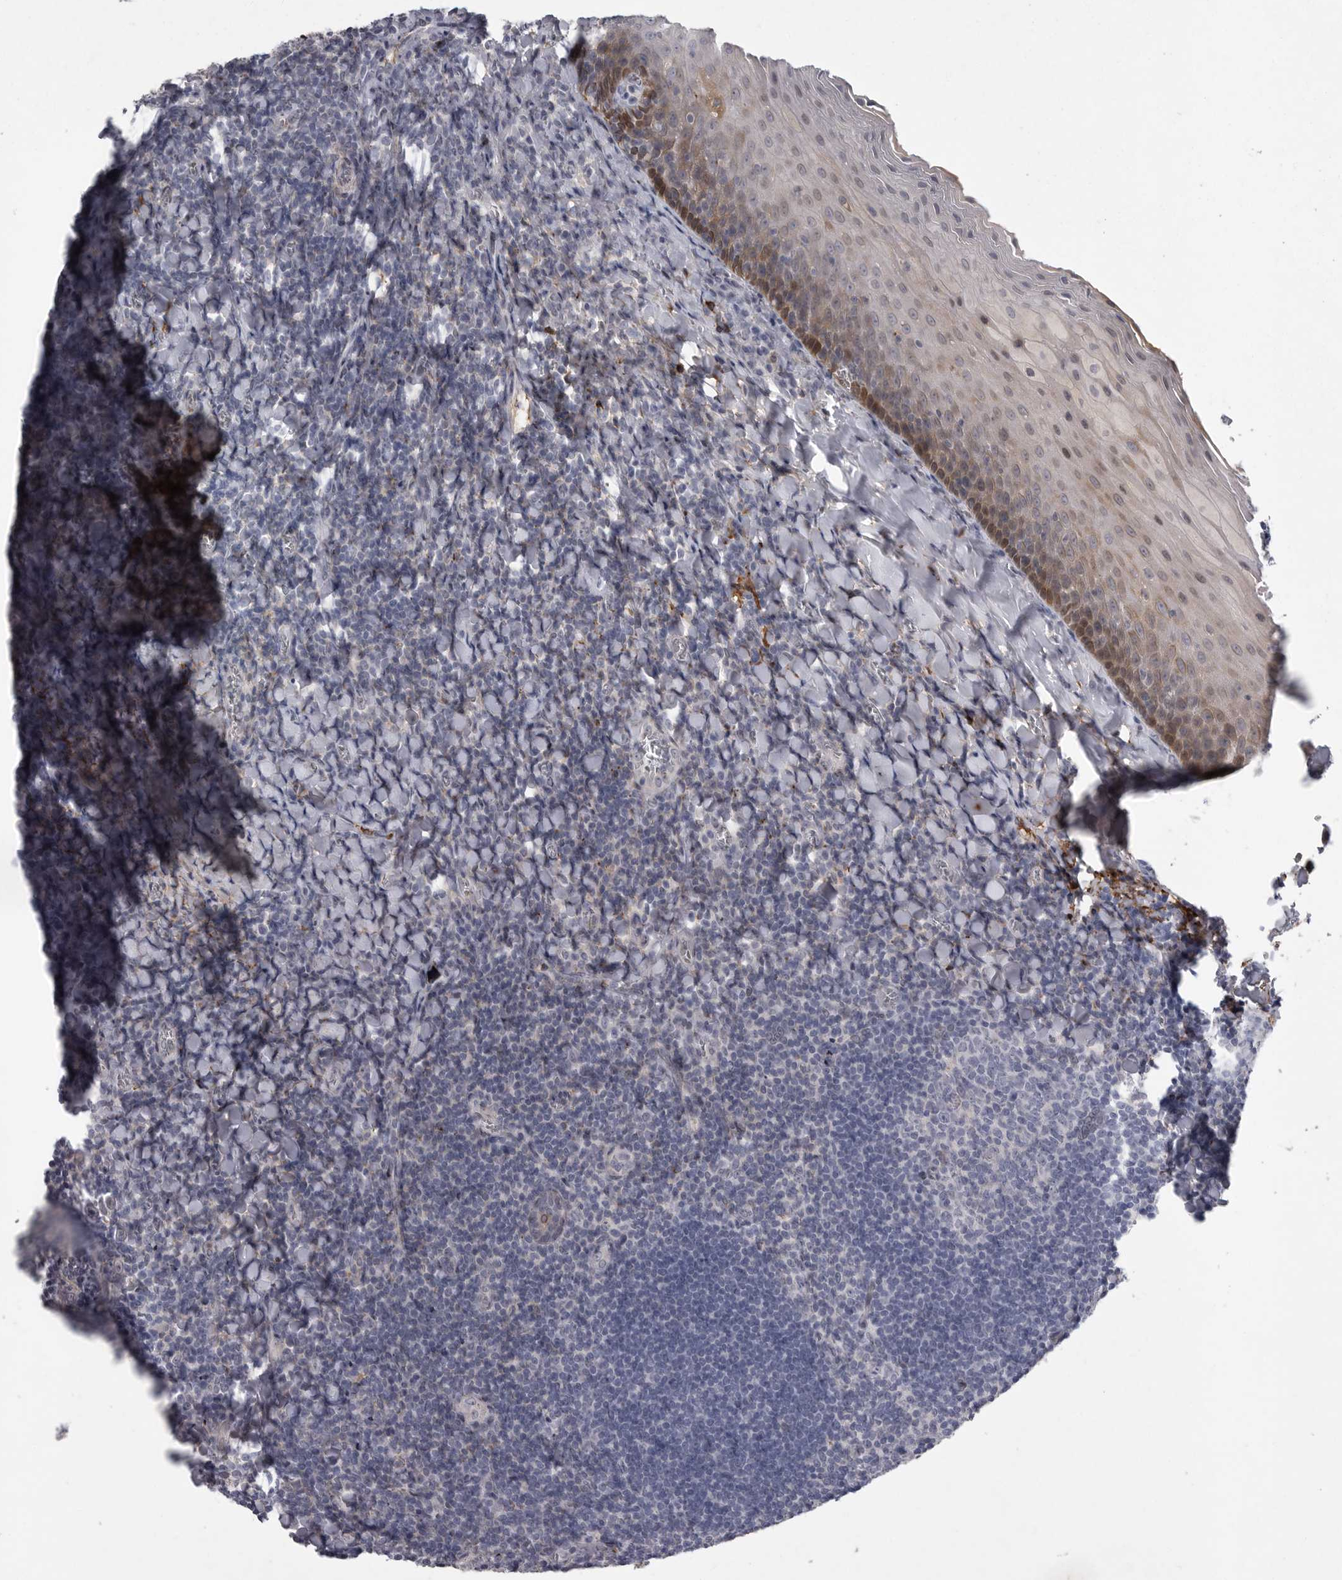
{"staining": {"intensity": "negative", "quantity": "none", "location": "none"}, "tissue": "tonsil", "cell_type": "Germinal center cells", "image_type": "normal", "snomed": [{"axis": "morphology", "description": "Normal tissue, NOS"}, {"axis": "topography", "description": "Tonsil"}], "caption": "Immunohistochemistry of unremarkable tonsil demonstrates no expression in germinal center cells. The staining is performed using DAB brown chromogen with nuclei counter-stained in using hematoxylin.", "gene": "CRP", "patient": {"sex": "male", "age": 27}}